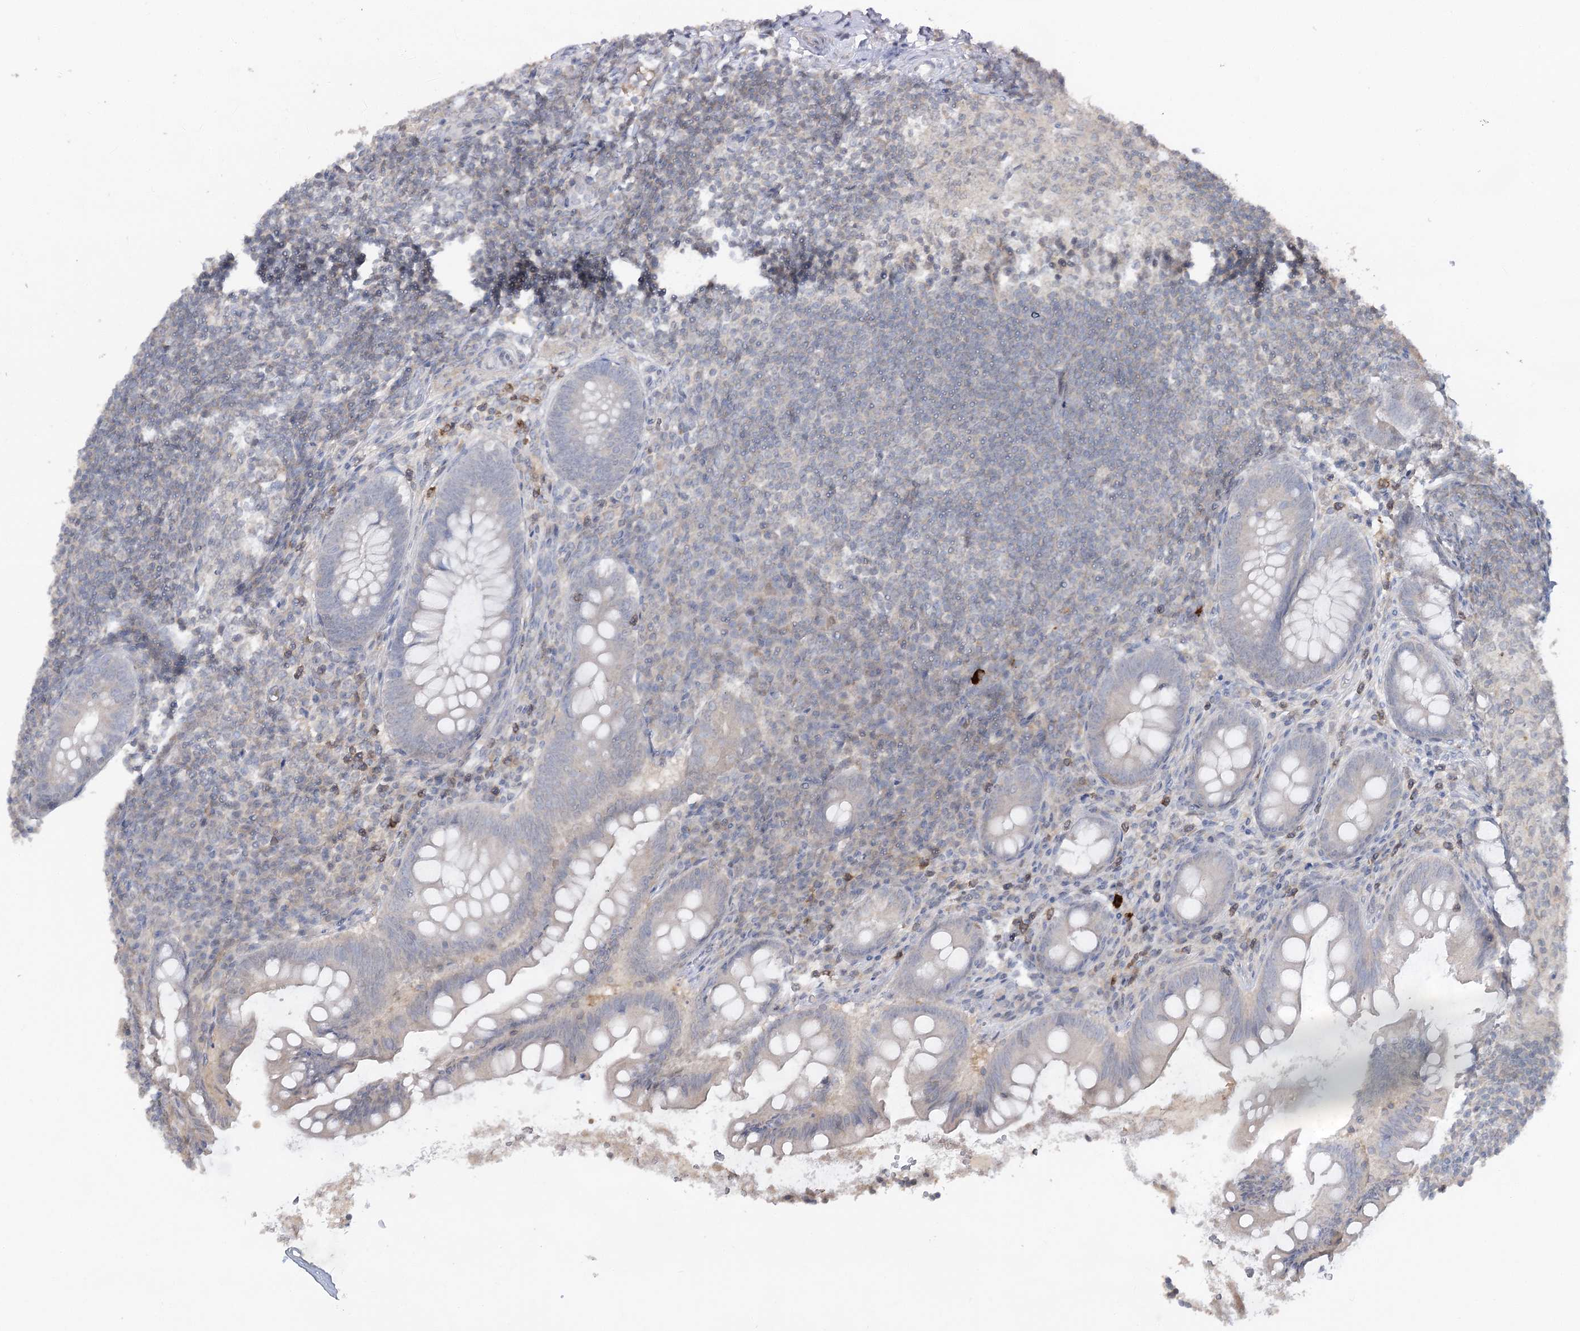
{"staining": {"intensity": "negative", "quantity": "none", "location": "none"}, "tissue": "appendix", "cell_type": "Glandular cells", "image_type": "normal", "snomed": [{"axis": "morphology", "description": "Normal tissue, NOS"}, {"axis": "topography", "description": "Appendix"}], "caption": "Glandular cells are negative for protein expression in unremarkable human appendix. Brightfield microscopy of immunohistochemistry (IHC) stained with DAB (3,3'-diaminobenzidine) (brown) and hematoxylin (blue), captured at high magnification.", "gene": "TRAF3IP1", "patient": {"sex": "female", "age": 33}}